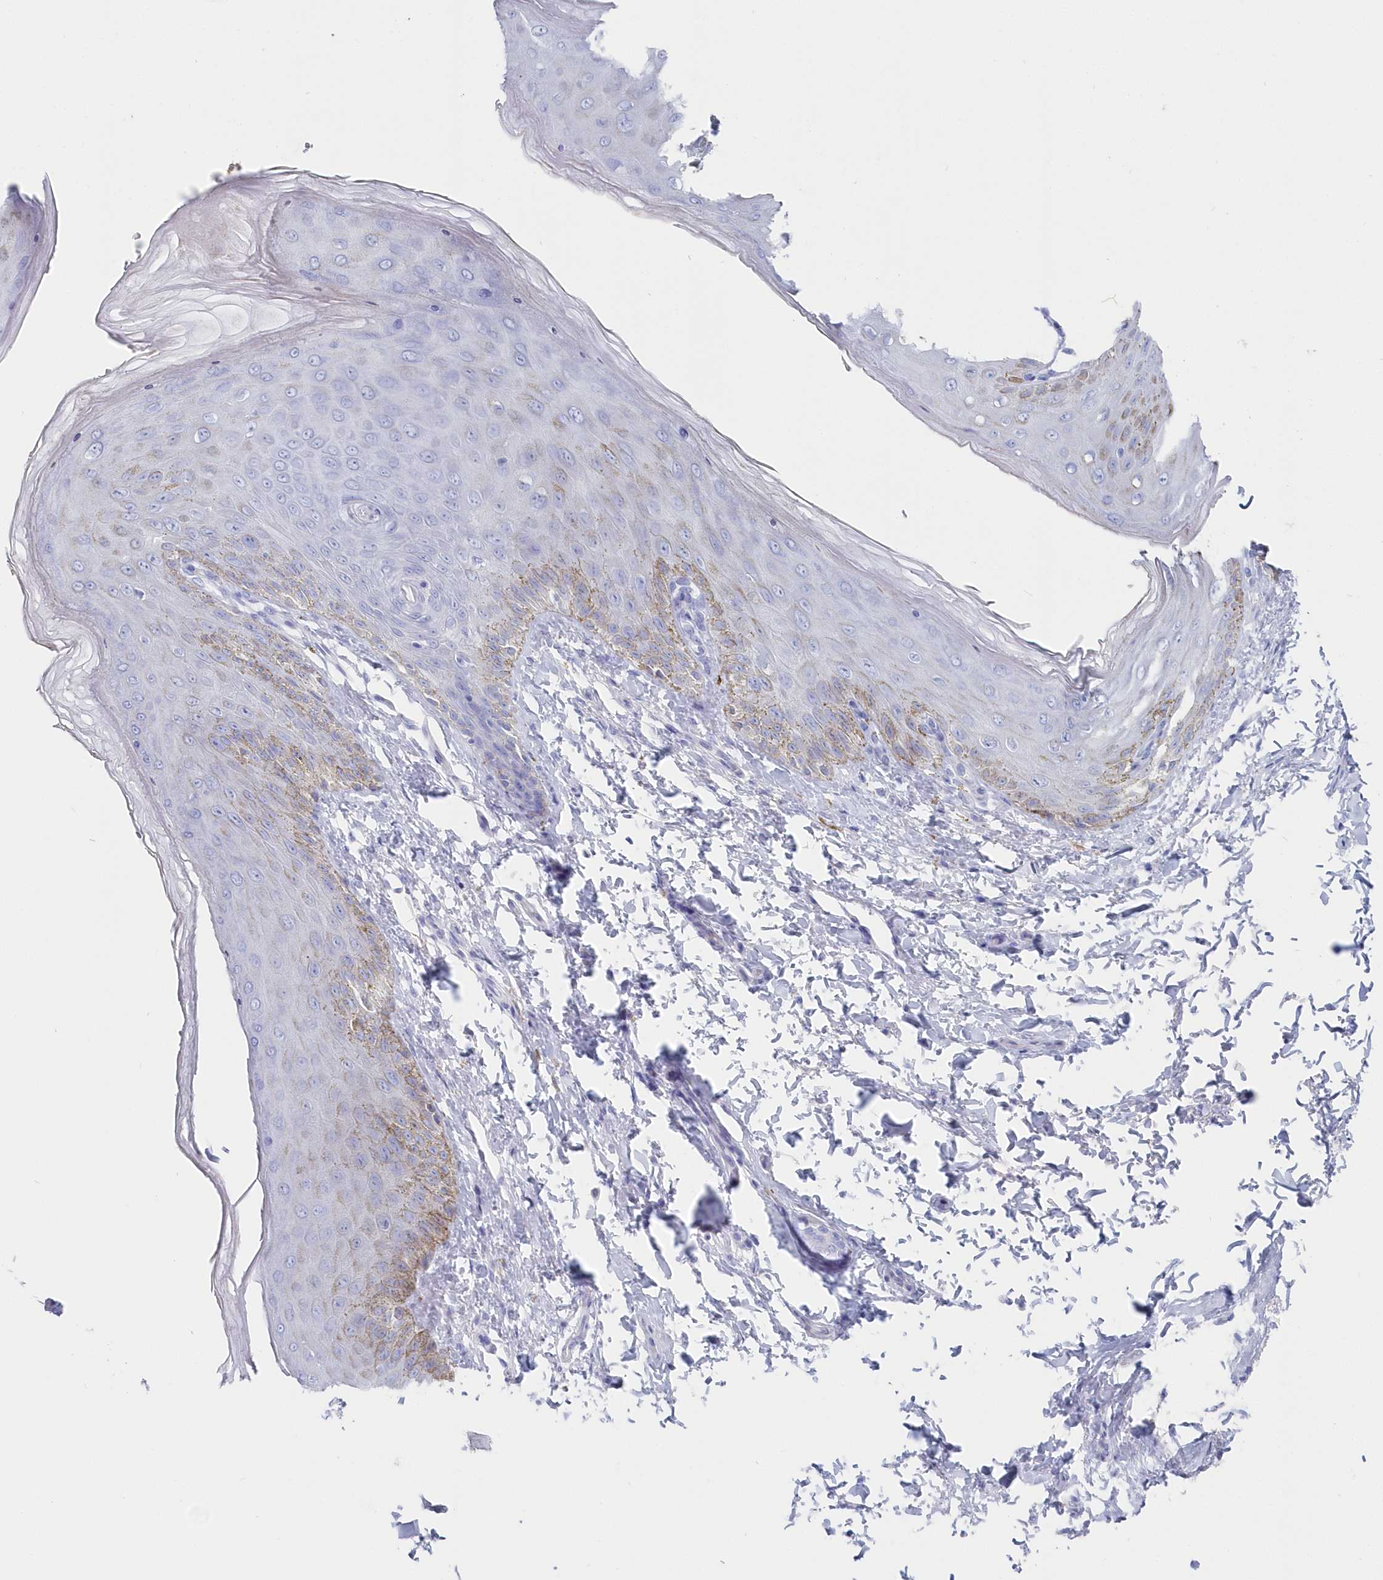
{"staining": {"intensity": "weak", "quantity": "<25%", "location": "cytoplasmic/membranous"}, "tissue": "skin", "cell_type": "Epidermal cells", "image_type": "normal", "snomed": [{"axis": "morphology", "description": "Normal tissue, NOS"}, {"axis": "topography", "description": "Anal"}], "caption": "Skin stained for a protein using immunohistochemistry (IHC) exhibits no expression epidermal cells.", "gene": "CSNK1G2", "patient": {"sex": "male", "age": 44}}